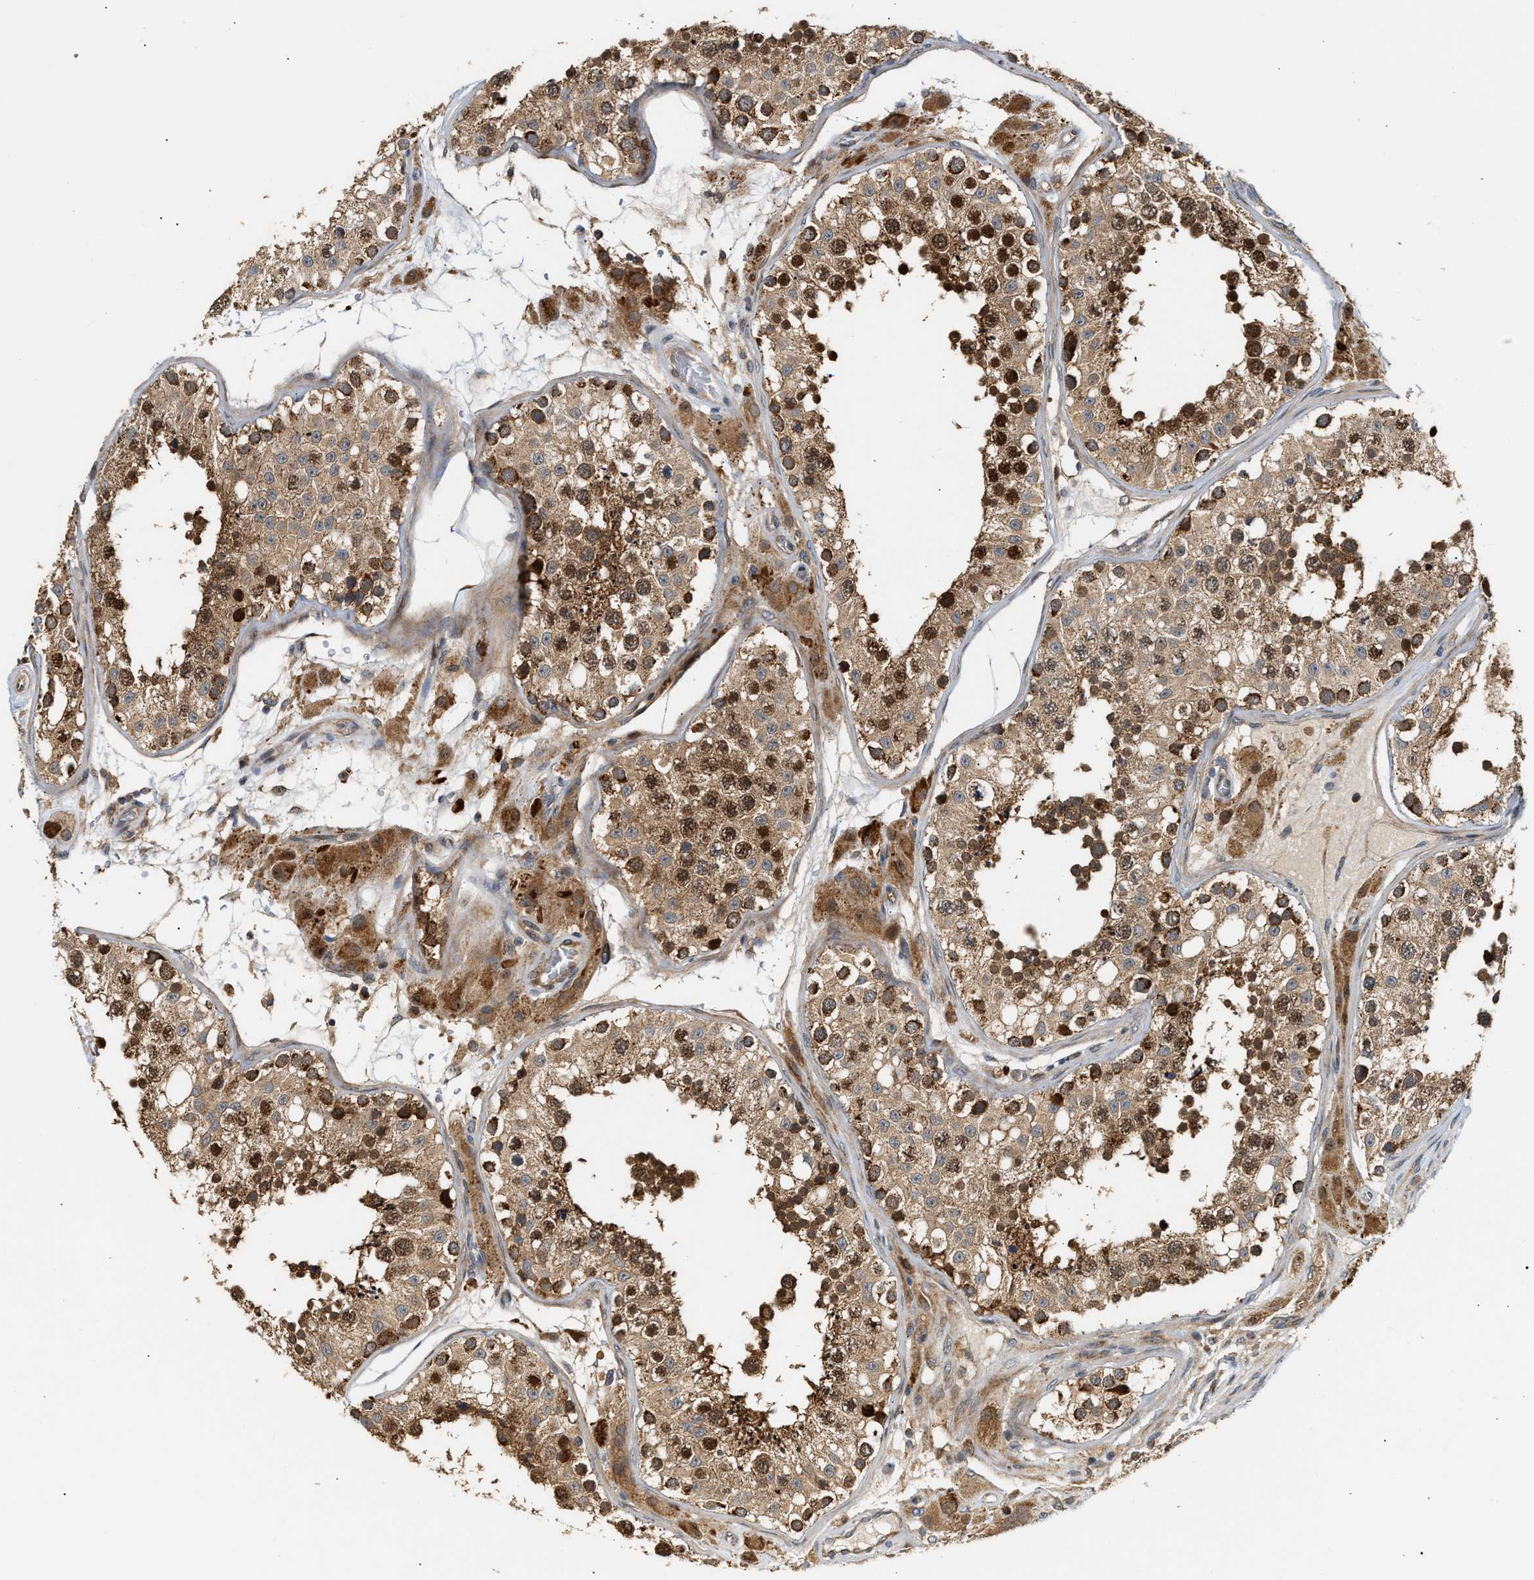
{"staining": {"intensity": "moderate", "quantity": ">75%", "location": "cytoplasmic/membranous"}, "tissue": "testis", "cell_type": "Cells in seminiferous ducts", "image_type": "normal", "snomed": [{"axis": "morphology", "description": "Normal tissue, NOS"}, {"axis": "topography", "description": "Testis"}], "caption": "Protein staining of benign testis reveals moderate cytoplasmic/membranous positivity in approximately >75% of cells in seminiferous ducts.", "gene": "EXTL2", "patient": {"sex": "male", "age": 26}}